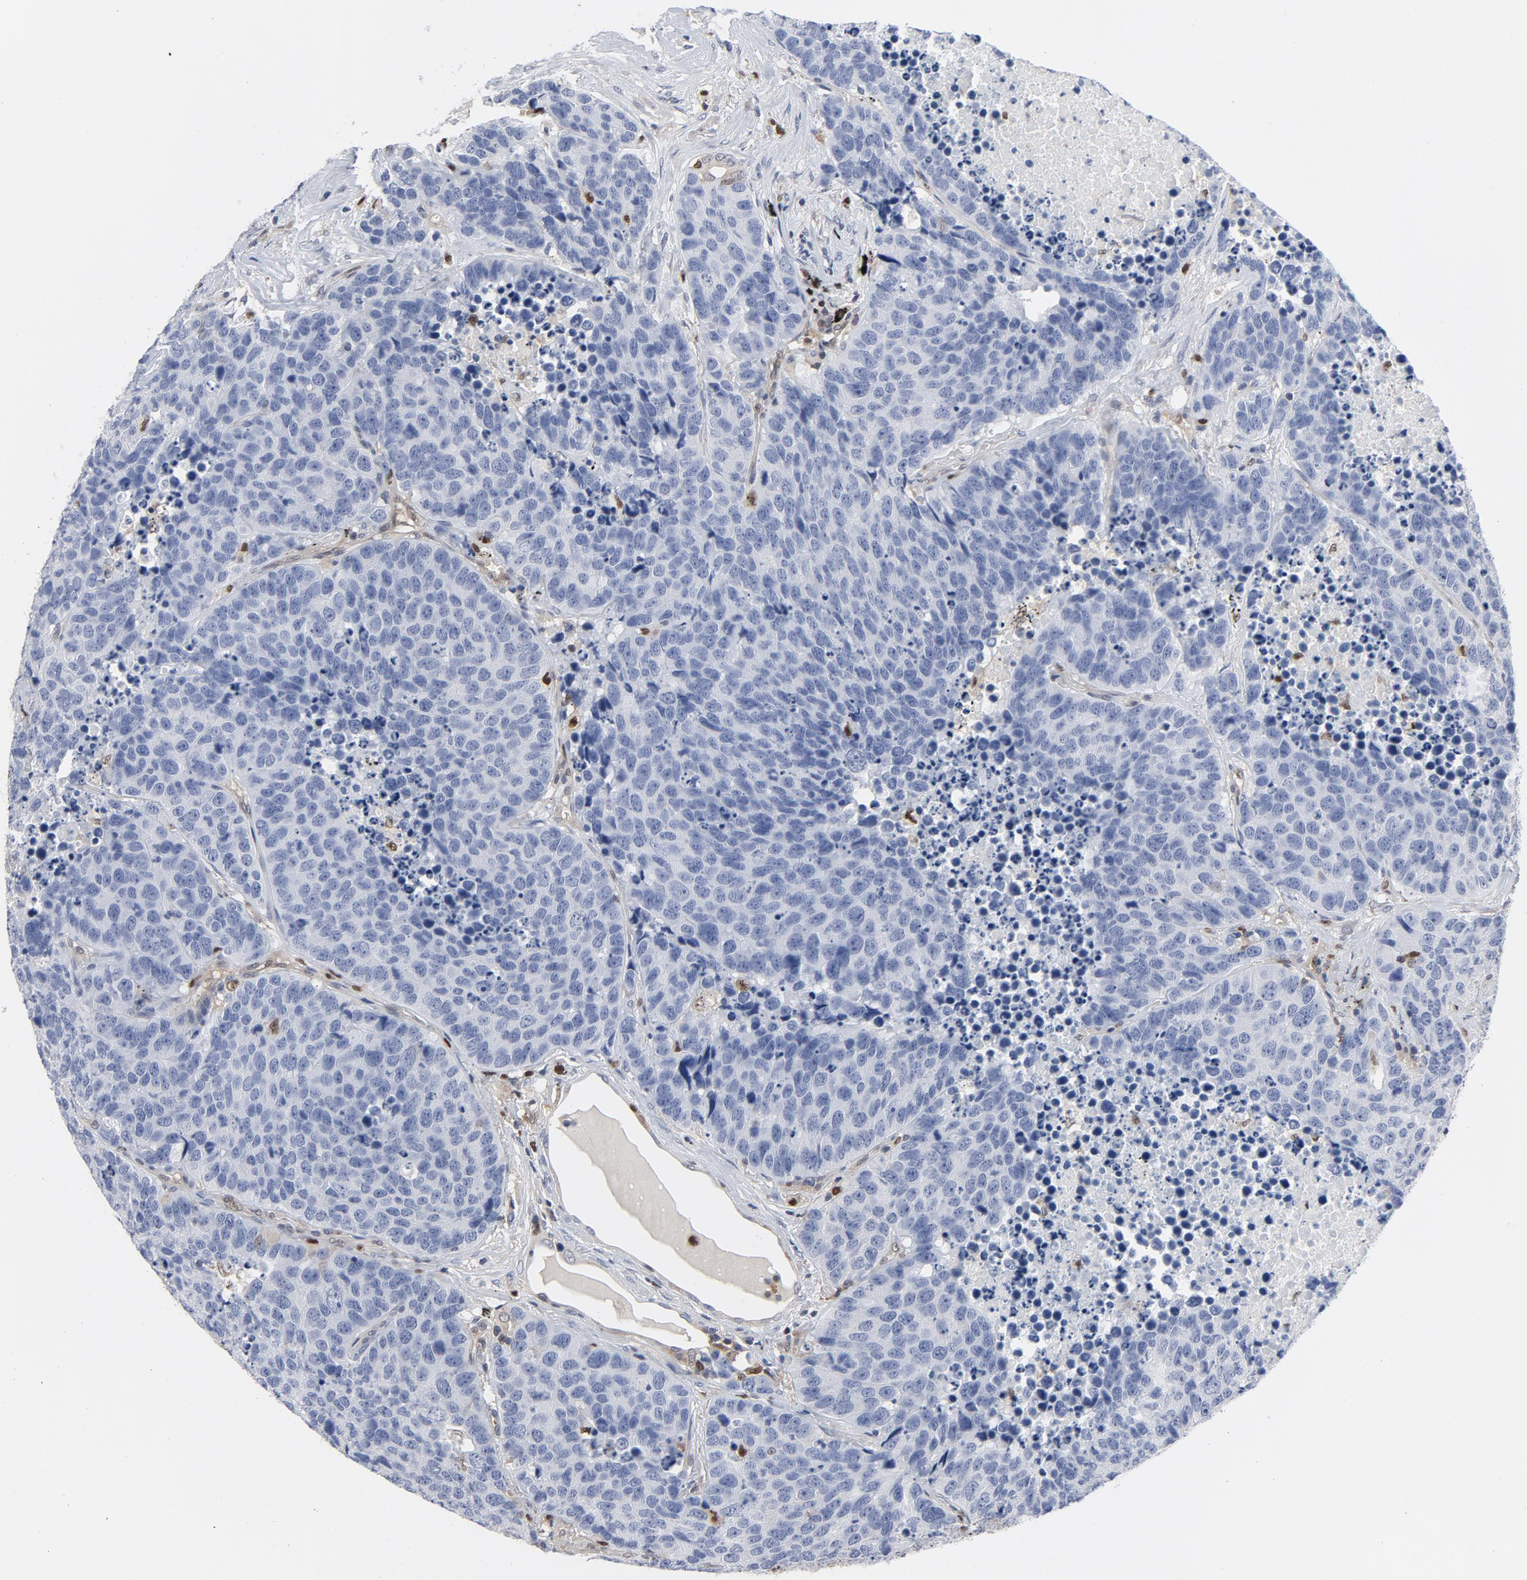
{"staining": {"intensity": "negative", "quantity": "none", "location": "none"}, "tissue": "carcinoid", "cell_type": "Tumor cells", "image_type": "cancer", "snomed": [{"axis": "morphology", "description": "Carcinoid, malignant, NOS"}, {"axis": "topography", "description": "Lung"}], "caption": "A photomicrograph of human carcinoid is negative for staining in tumor cells. (DAB immunohistochemistry (IHC), high magnification).", "gene": "NFKB1", "patient": {"sex": "male", "age": 60}}